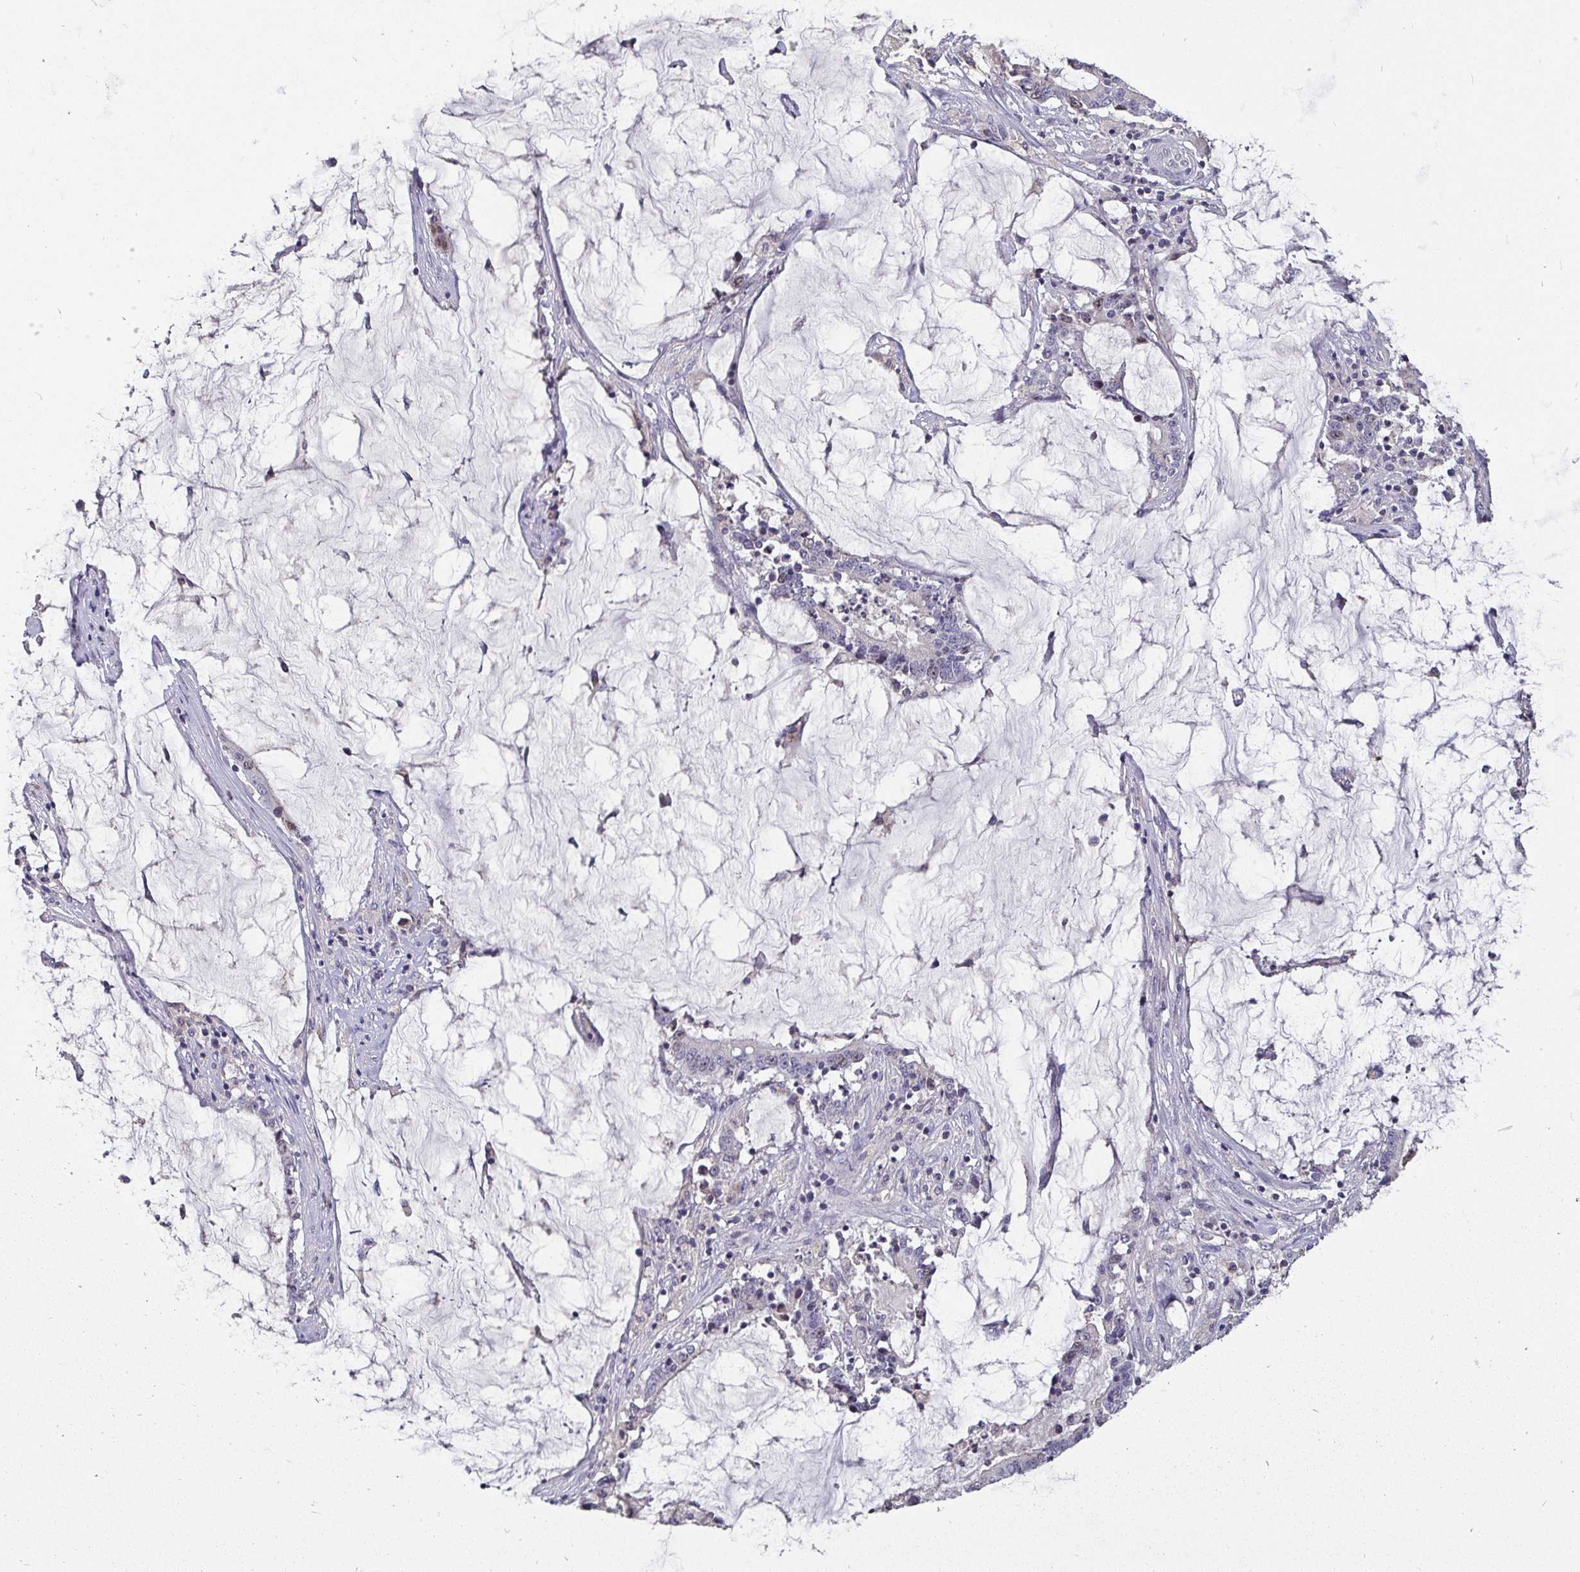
{"staining": {"intensity": "negative", "quantity": "none", "location": "none"}, "tissue": "stomach cancer", "cell_type": "Tumor cells", "image_type": "cancer", "snomed": [{"axis": "morphology", "description": "Adenocarcinoma, NOS"}, {"axis": "topography", "description": "Stomach, upper"}], "caption": "This is an IHC image of stomach adenocarcinoma. There is no expression in tumor cells.", "gene": "ANLN", "patient": {"sex": "male", "age": 68}}